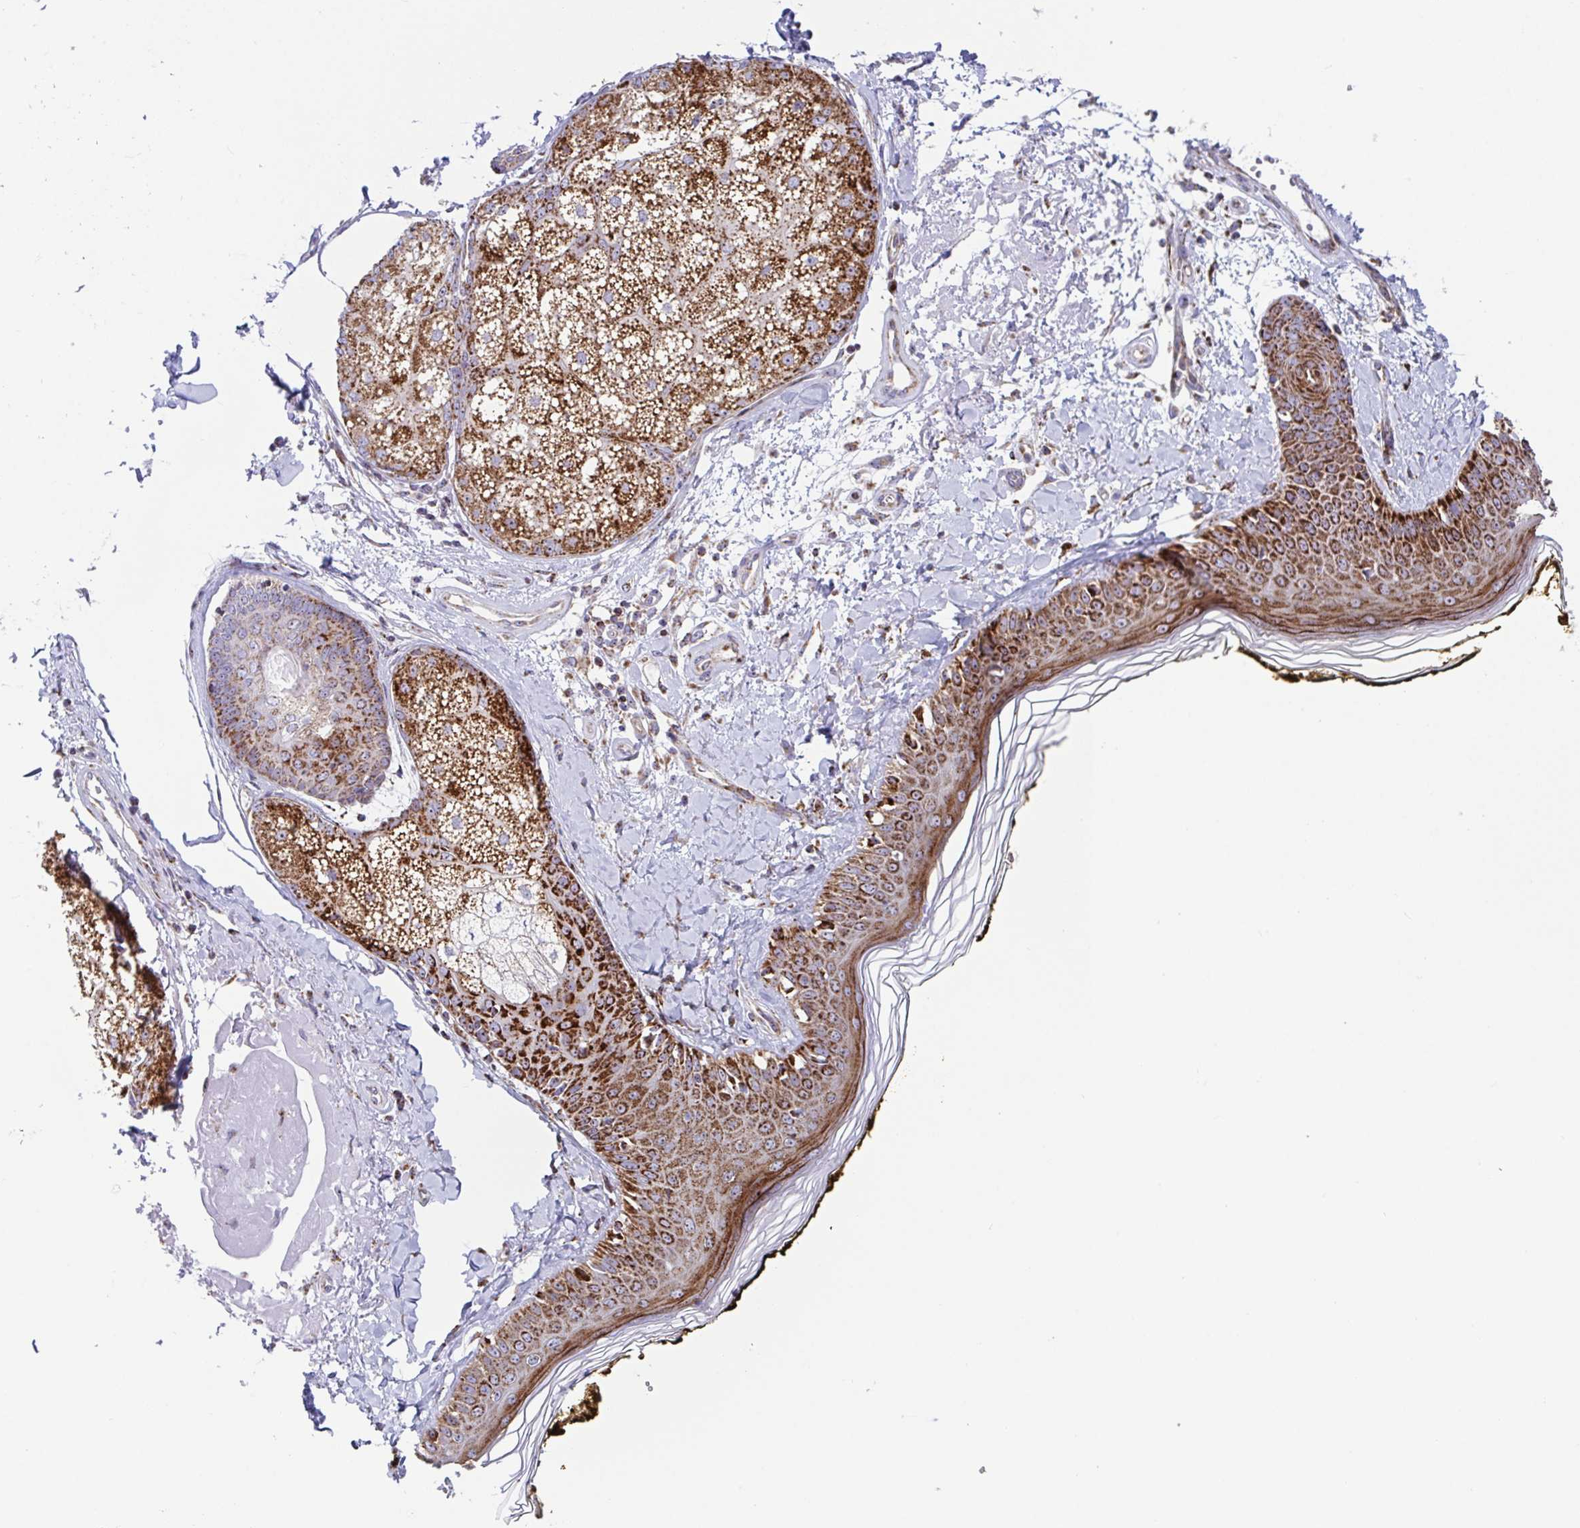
{"staining": {"intensity": "strong", "quantity": ">75%", "location": "cytoplasmic/membranous"}, "tissue": "skin", "cell_type": "Fibroblasts", "image_type": "normal", "snomed": [{"axis": "morphology", "description": "Normal tissue, NOS"}, {"axis": "topography", "description": "Skin"}], "caption": "Protein expression analysis of unremarkable skin shows strong cytoplasmic/membranous positivity in about >75% of fibroblasts.", "gene": "ATP5MJ", "patient": {"sex": "male", "age": 76}}